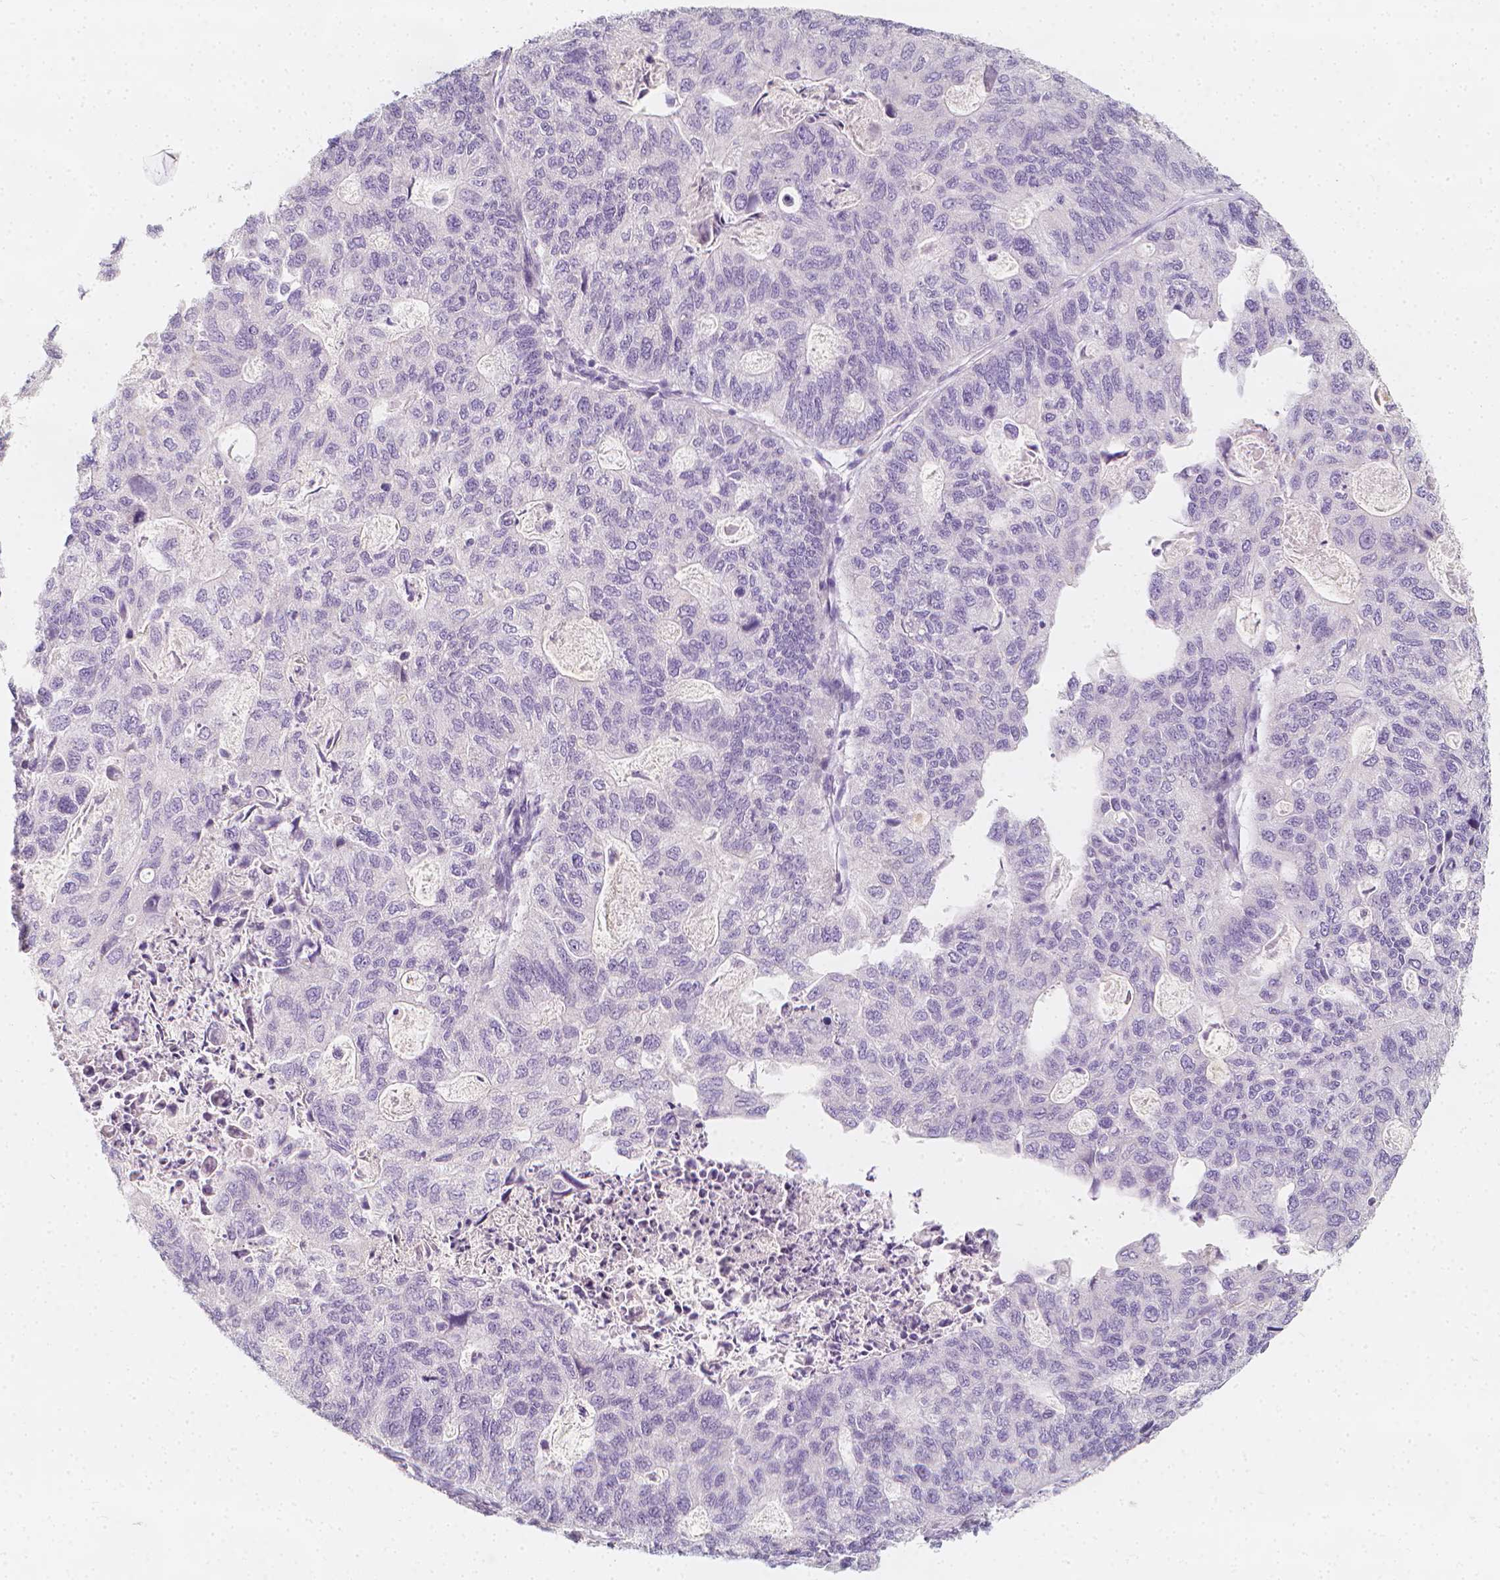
{"staining": {"intensity": "negative", "quantity": "none", "location": "none"}, "tissue": "stomach cancer", "cell_type": "Tumor cells", "image_type": "cancer", "snomed": [{"axis": "morphology", "description": "Adenocarcinoma, NOS"}, {"axis": "topography", "description": "Stomach, upper"}], "caption": "IHC histopathology image of neoplastic tissue: stomach cancer (adenocarcinoma) stained with DAB displays no significant protein positivity in tumor cells. Nuclei are stained in blue.", "gene": "RBFOX1", "patient": {"sex": "female", "age": 67}}